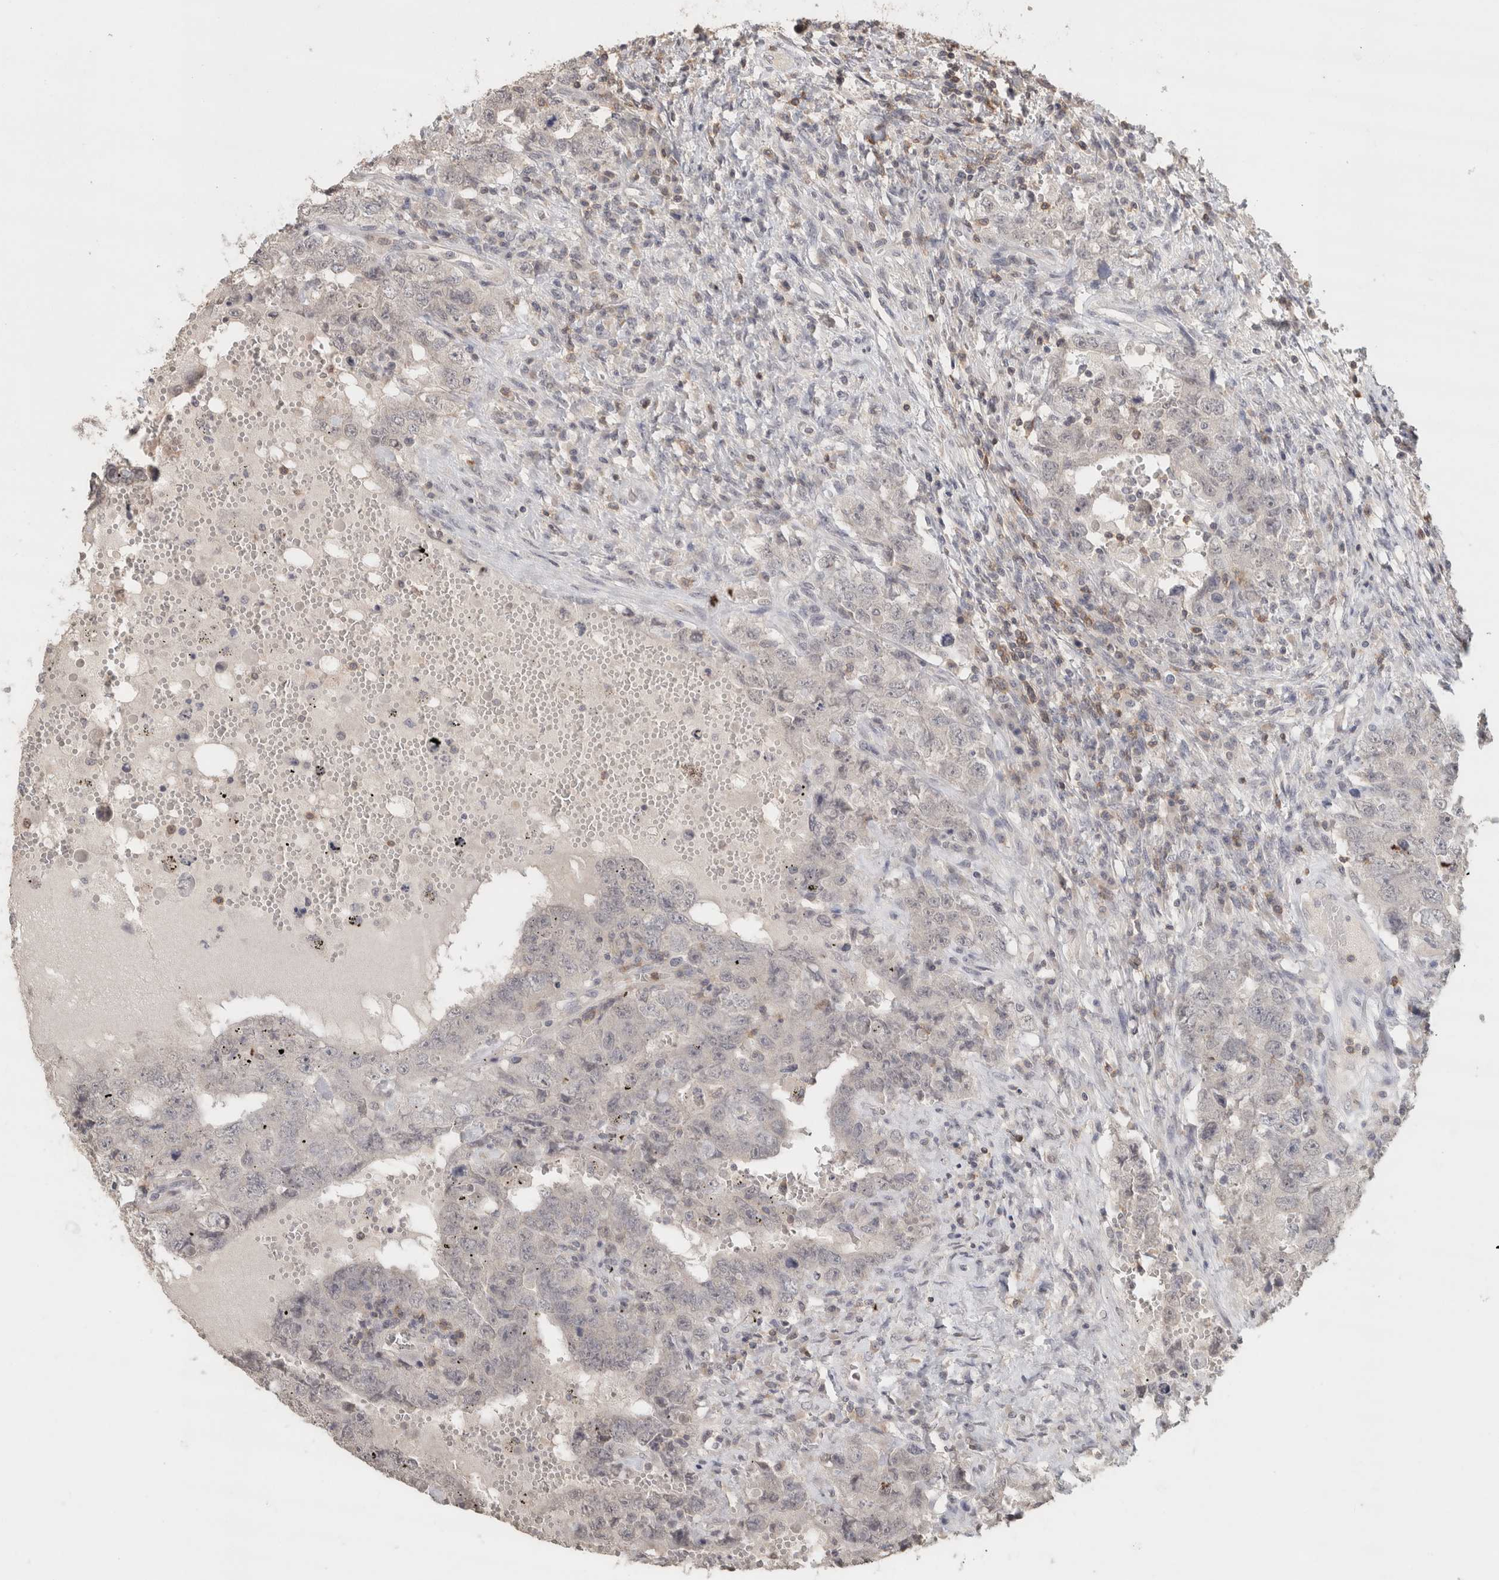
{"staining": {"intensity": "negative", "quantity": "none", "location": "none"}, "tissue": "testis cancer", "cell_type": "Tumor cells", "image_type": "cancer", "snomed": [{"axis": "morphology", "description": "Carcinoma, Embryonal, NOS"}, {"axis": "topography", "description": "Testis"}], "caption": "The IHC micrograph has no significant staining in tumor cells of testis embryonal carcinoma tissue.", "gene": "TRAT1", "patient": {"sex": "male", "age": 26}}